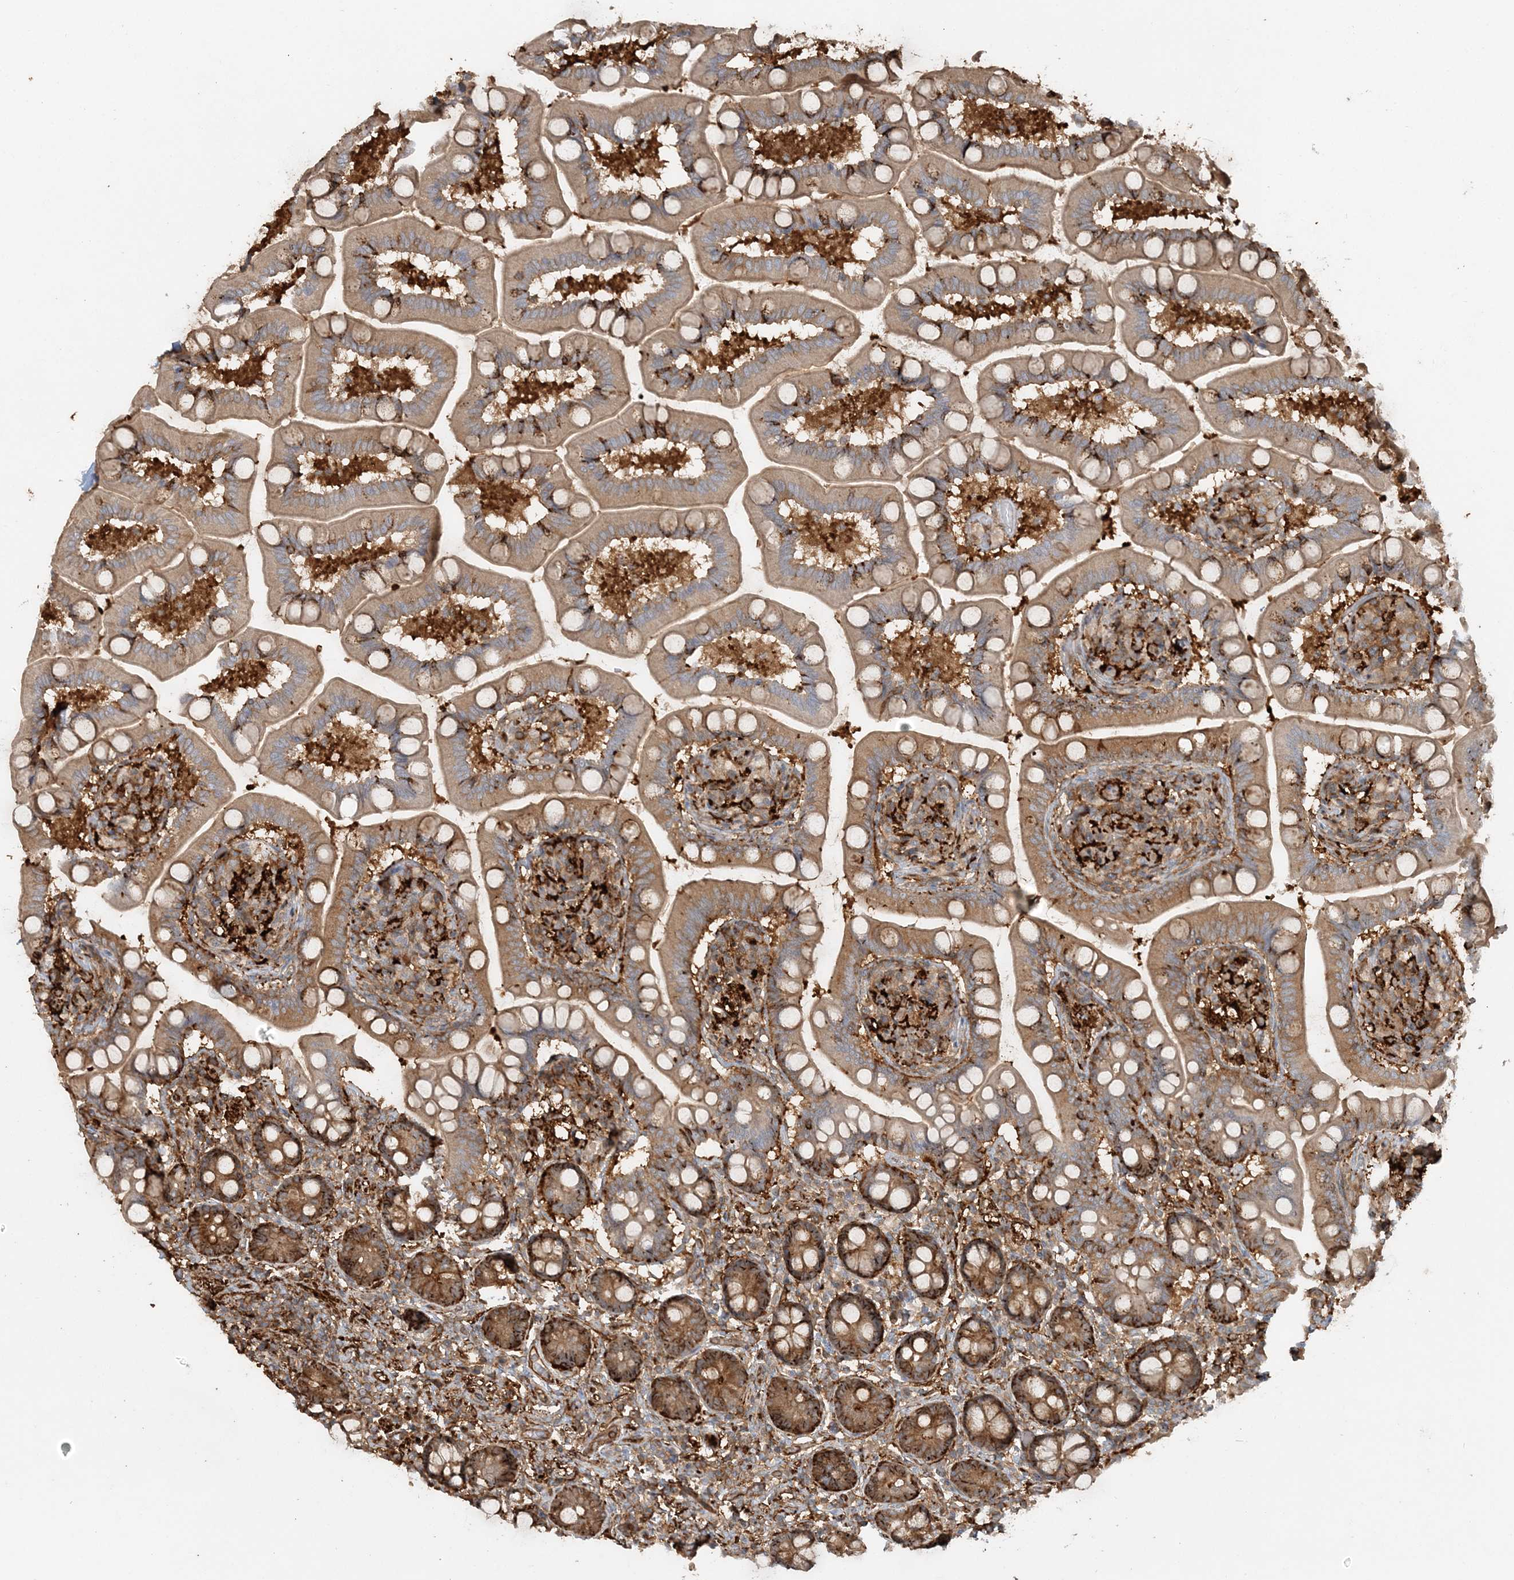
{"staining": {"intensity": "moderate", "quantity": "25%-75%", "location": "cytoplasmic/membranous"}, "tissue": "small intestine", "cell_type": "Glandular cells", "image_type": "normal", "snomed": [{"axis": "morphology", "description": "Normal tissue, NOS"}, {"axis": "topography", "description": "Small intestine"}], "caption": "Immunohistochemical staining of benign human small intestine demonstrates medium levels of moderate cytoplasmic/membranous positivity in about 25%-75% of glandular cells.", "gene": "DSTN", "patient": {"sex": "female", "age": 64}}